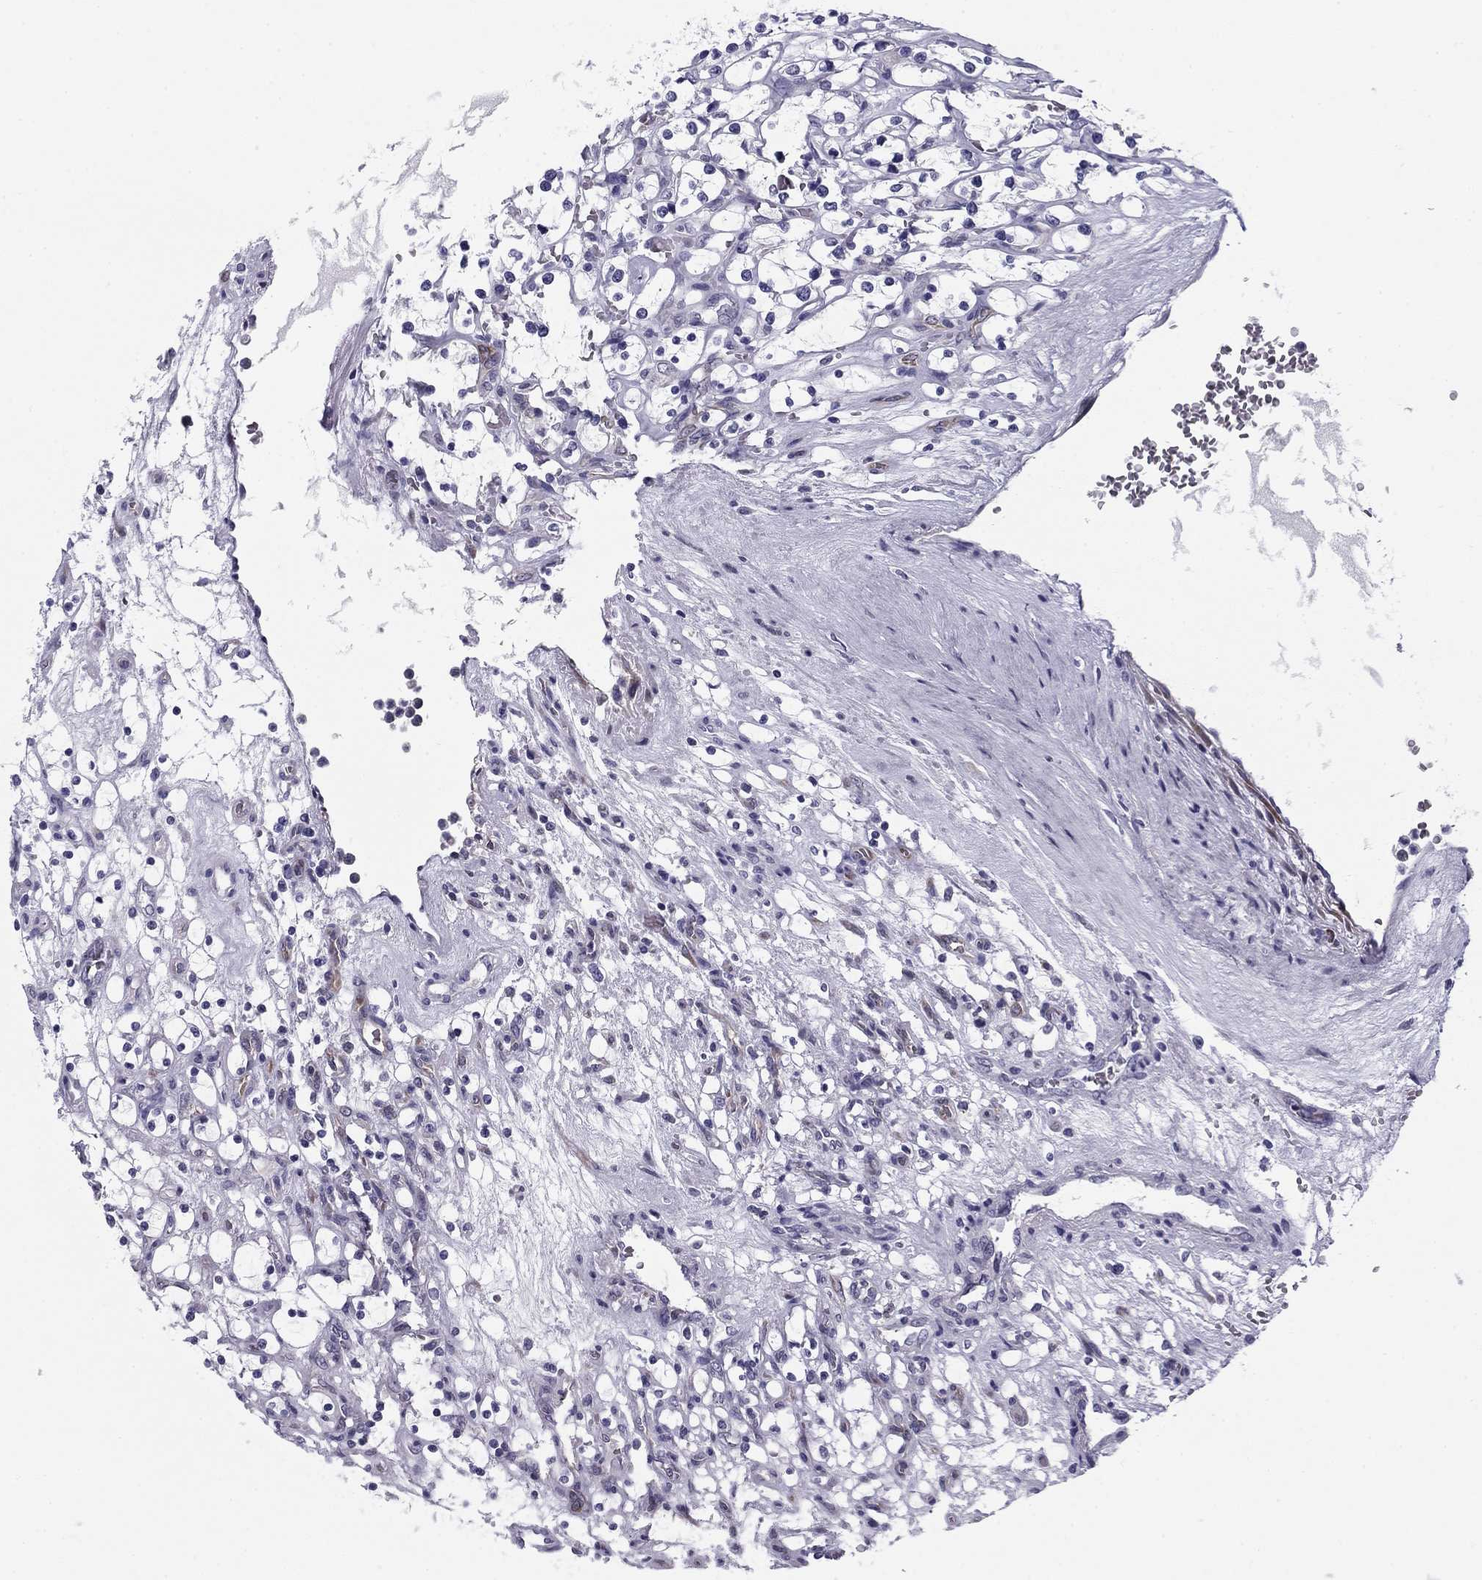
{"staining": {"intensity": "negative", "quantity": "none", "location": "none"}, "tissue": "renal cancer", "cell_type": "Tumor cells", "image_type": "cancer", "snomed": [{"axis": "morphology", "description": "Adenocarcinoma, NOS"}, {"axis": "topography", "description": "Kidney"}], "caption": "Tumor cells are negative for brown protein staining in renal cancer (adenocarcinoma).", "gene": "TMED3", "patient": {"sex": "female", "age": 69}}